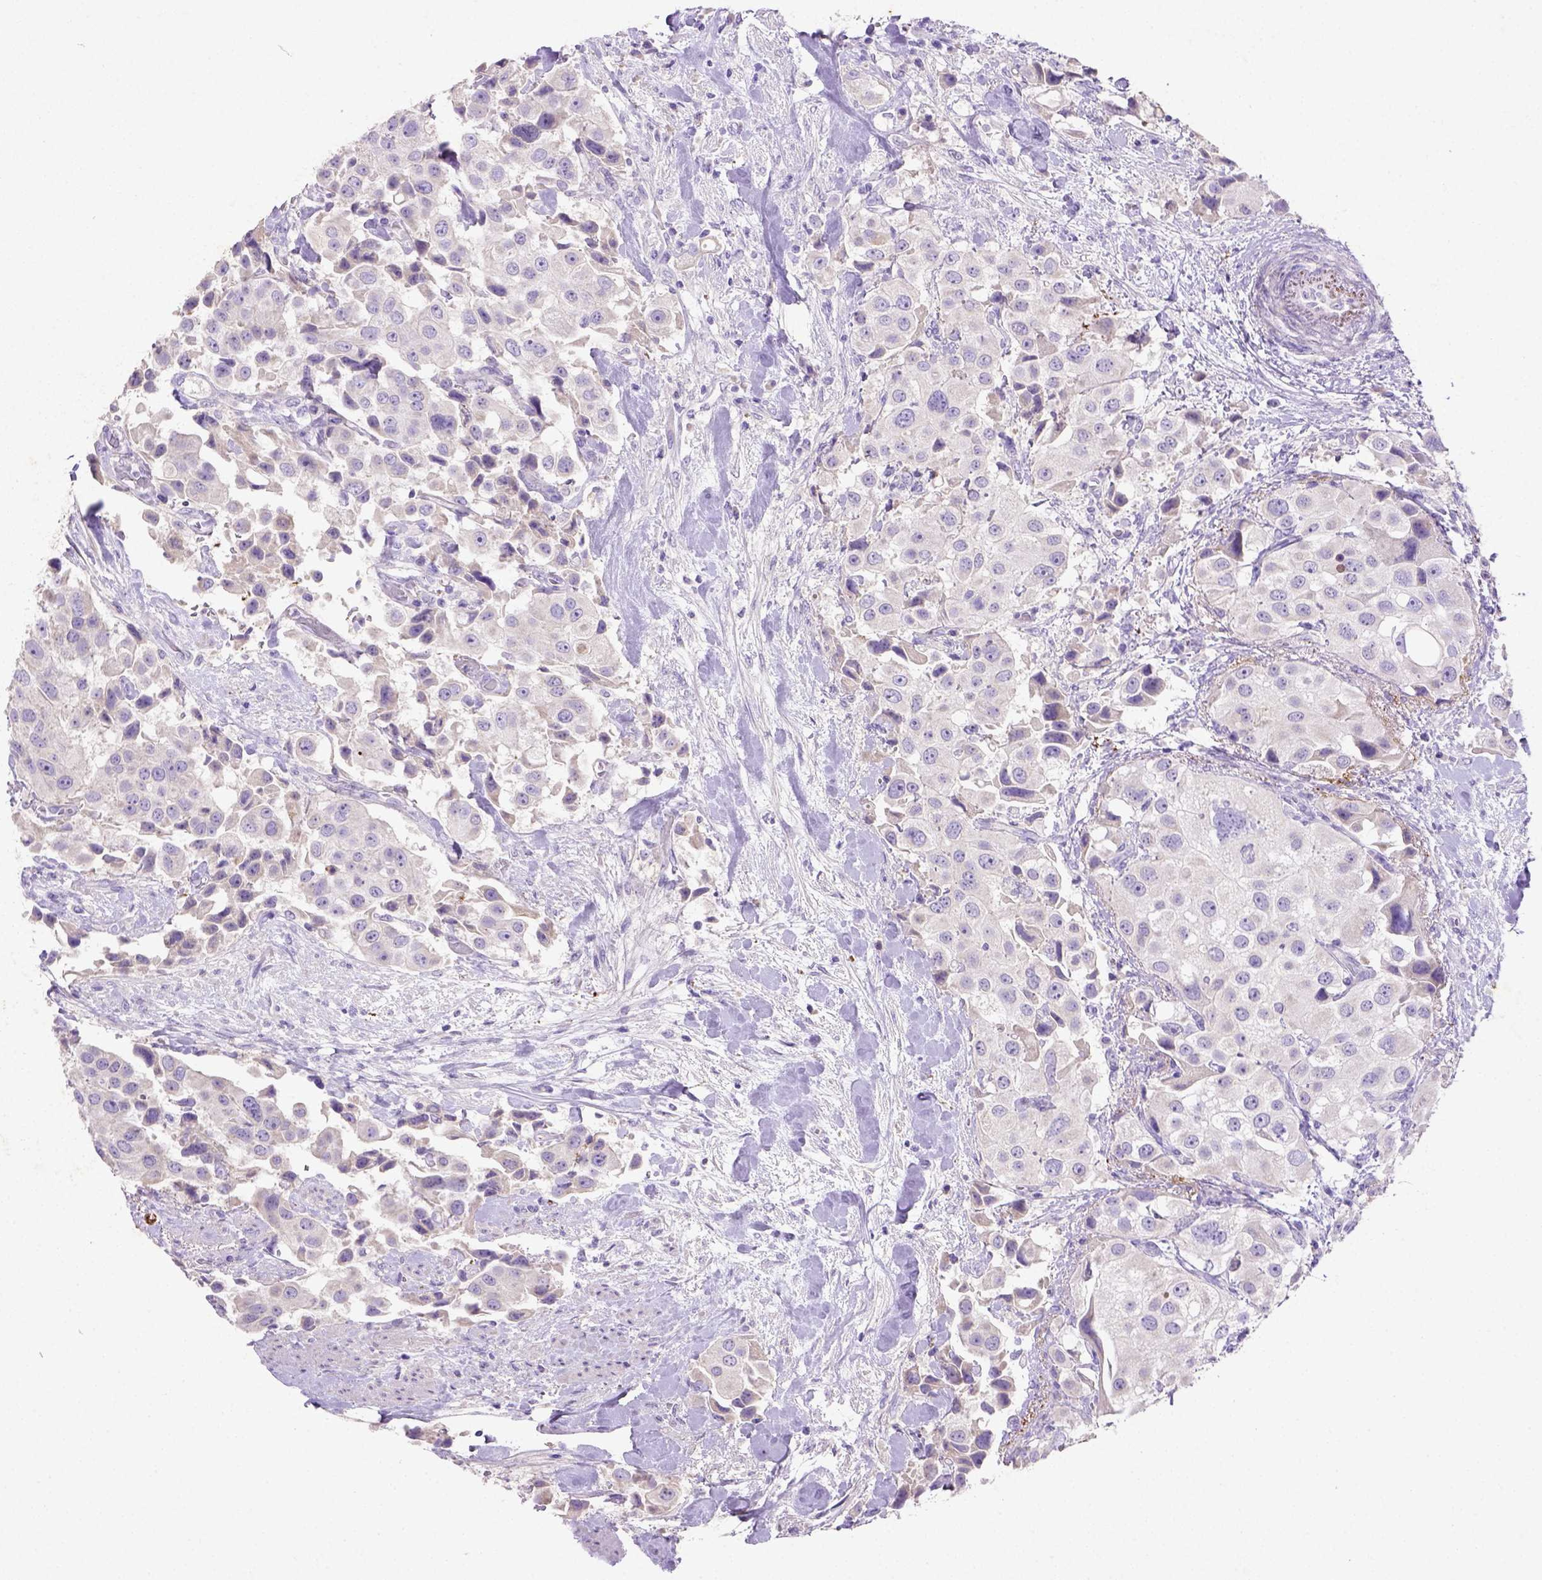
{"staining": {"intensity": "negative", "quantity": "none", "location": "none"}, "tissue": "urothelial cancer", "cell_type": "Tumor cells", "image_type": "cancer", "snomed": [{"axis": "morphology", "description": "Urothelial carcinoma, High grade"}, {"axis": "topography", "description": "Urinary bladder"}], "caption": "Photomicrograph shows no protein expression in tumor cells of urothelial cancer tissue.", "gene": "NUDT2", "patient": {"sex": "female", "age": 64}}